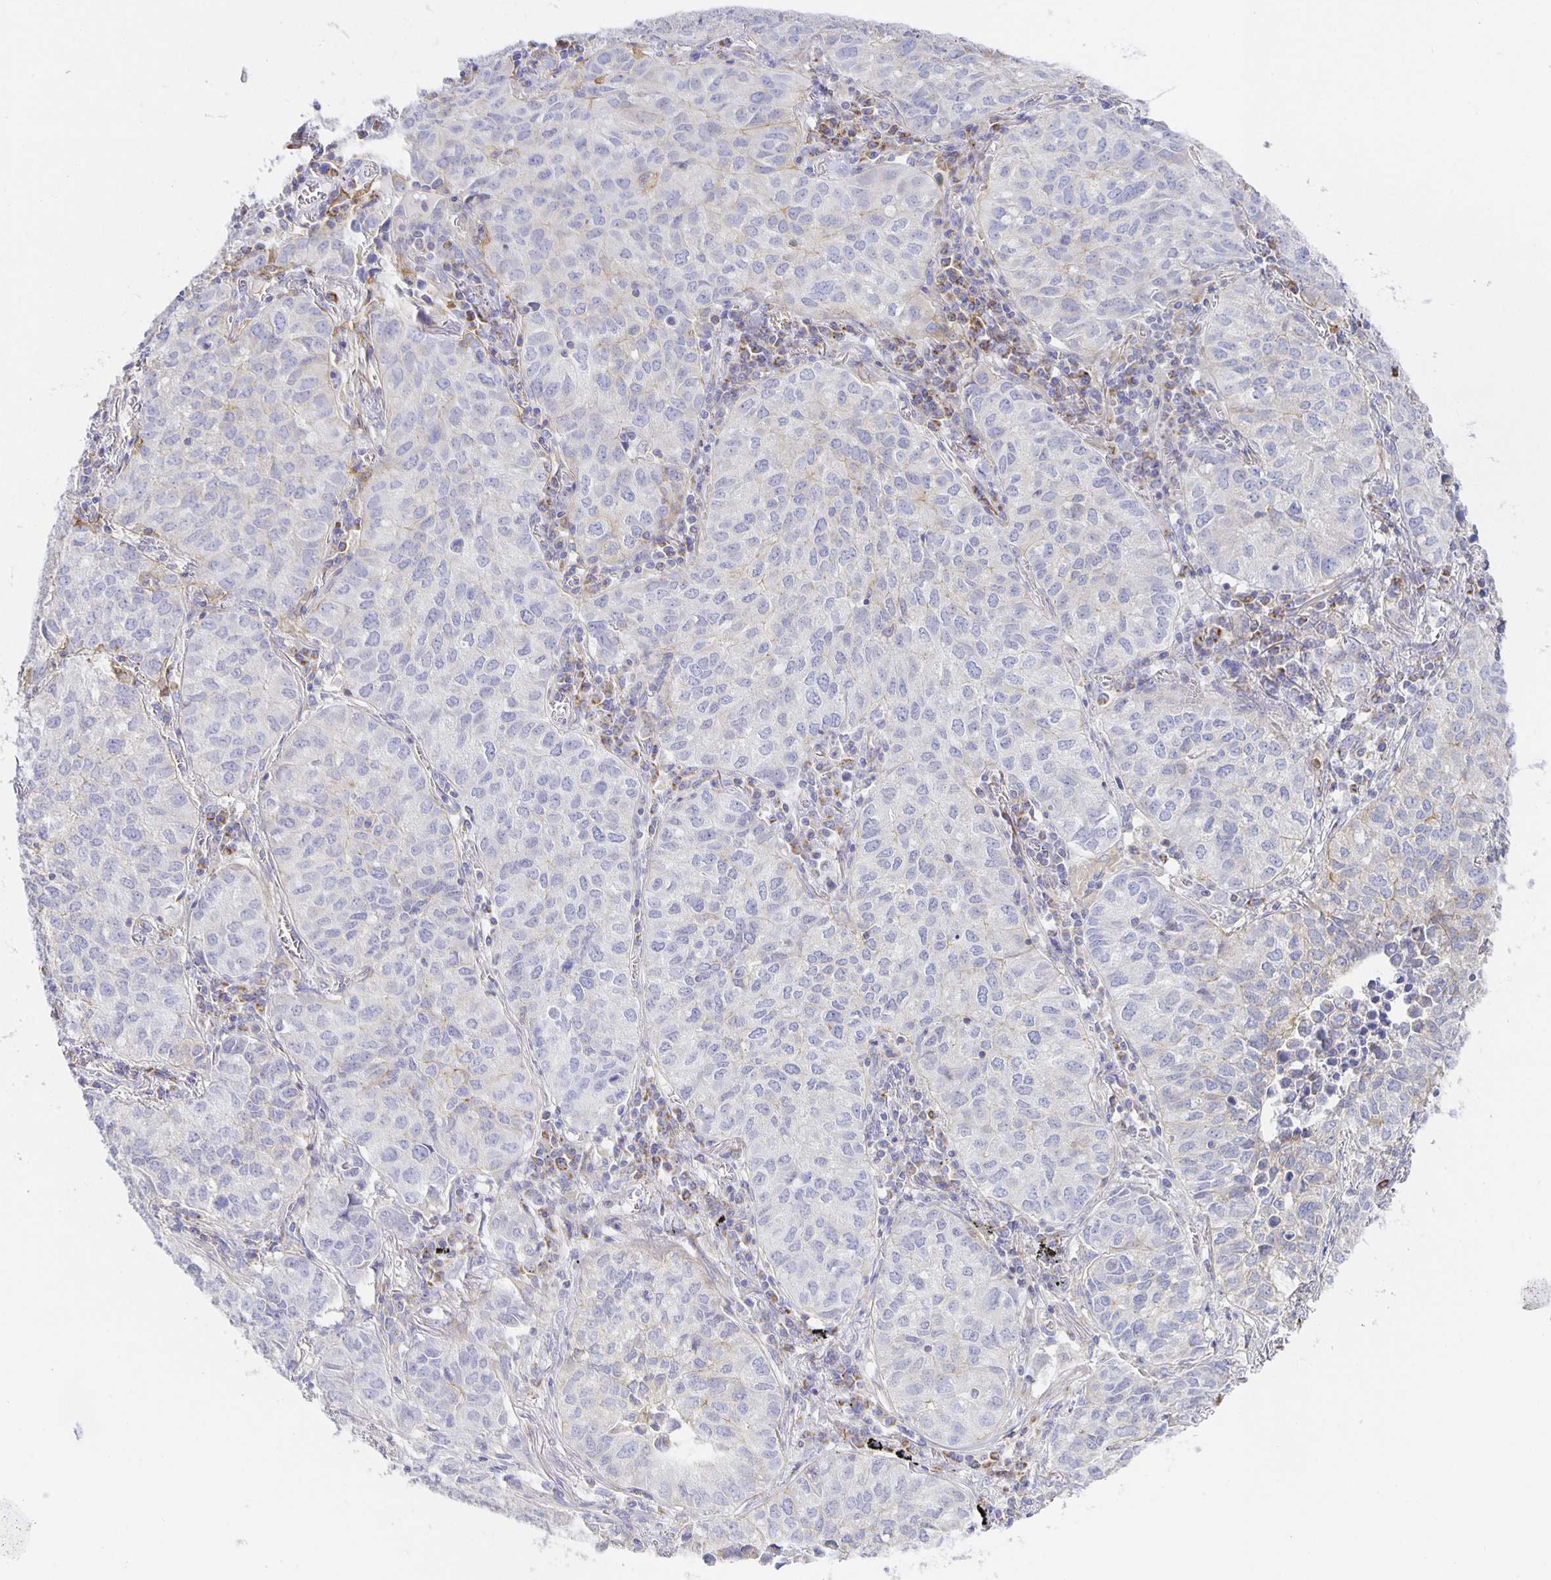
{"staining": {"intensity": "negative", "quantity": "none", "location": "none"}, "tissue": "lung cancer", "cell_type": "Tumor cells", "image_type": "cancer", "snomed": [{"axis": "morphology", "description": "Adenocarcinoma, NOS"}, {"axis": "topography", "description": "Lung"}], "caption": "Immunohistochemistry (IHC) micrograph of human adenocarcinoma (lung) stained for a protein (brown), which reveals no expression in tumor cells.", "gene": "FLRT3", "patient": {"sex": "female", "age": 50}}